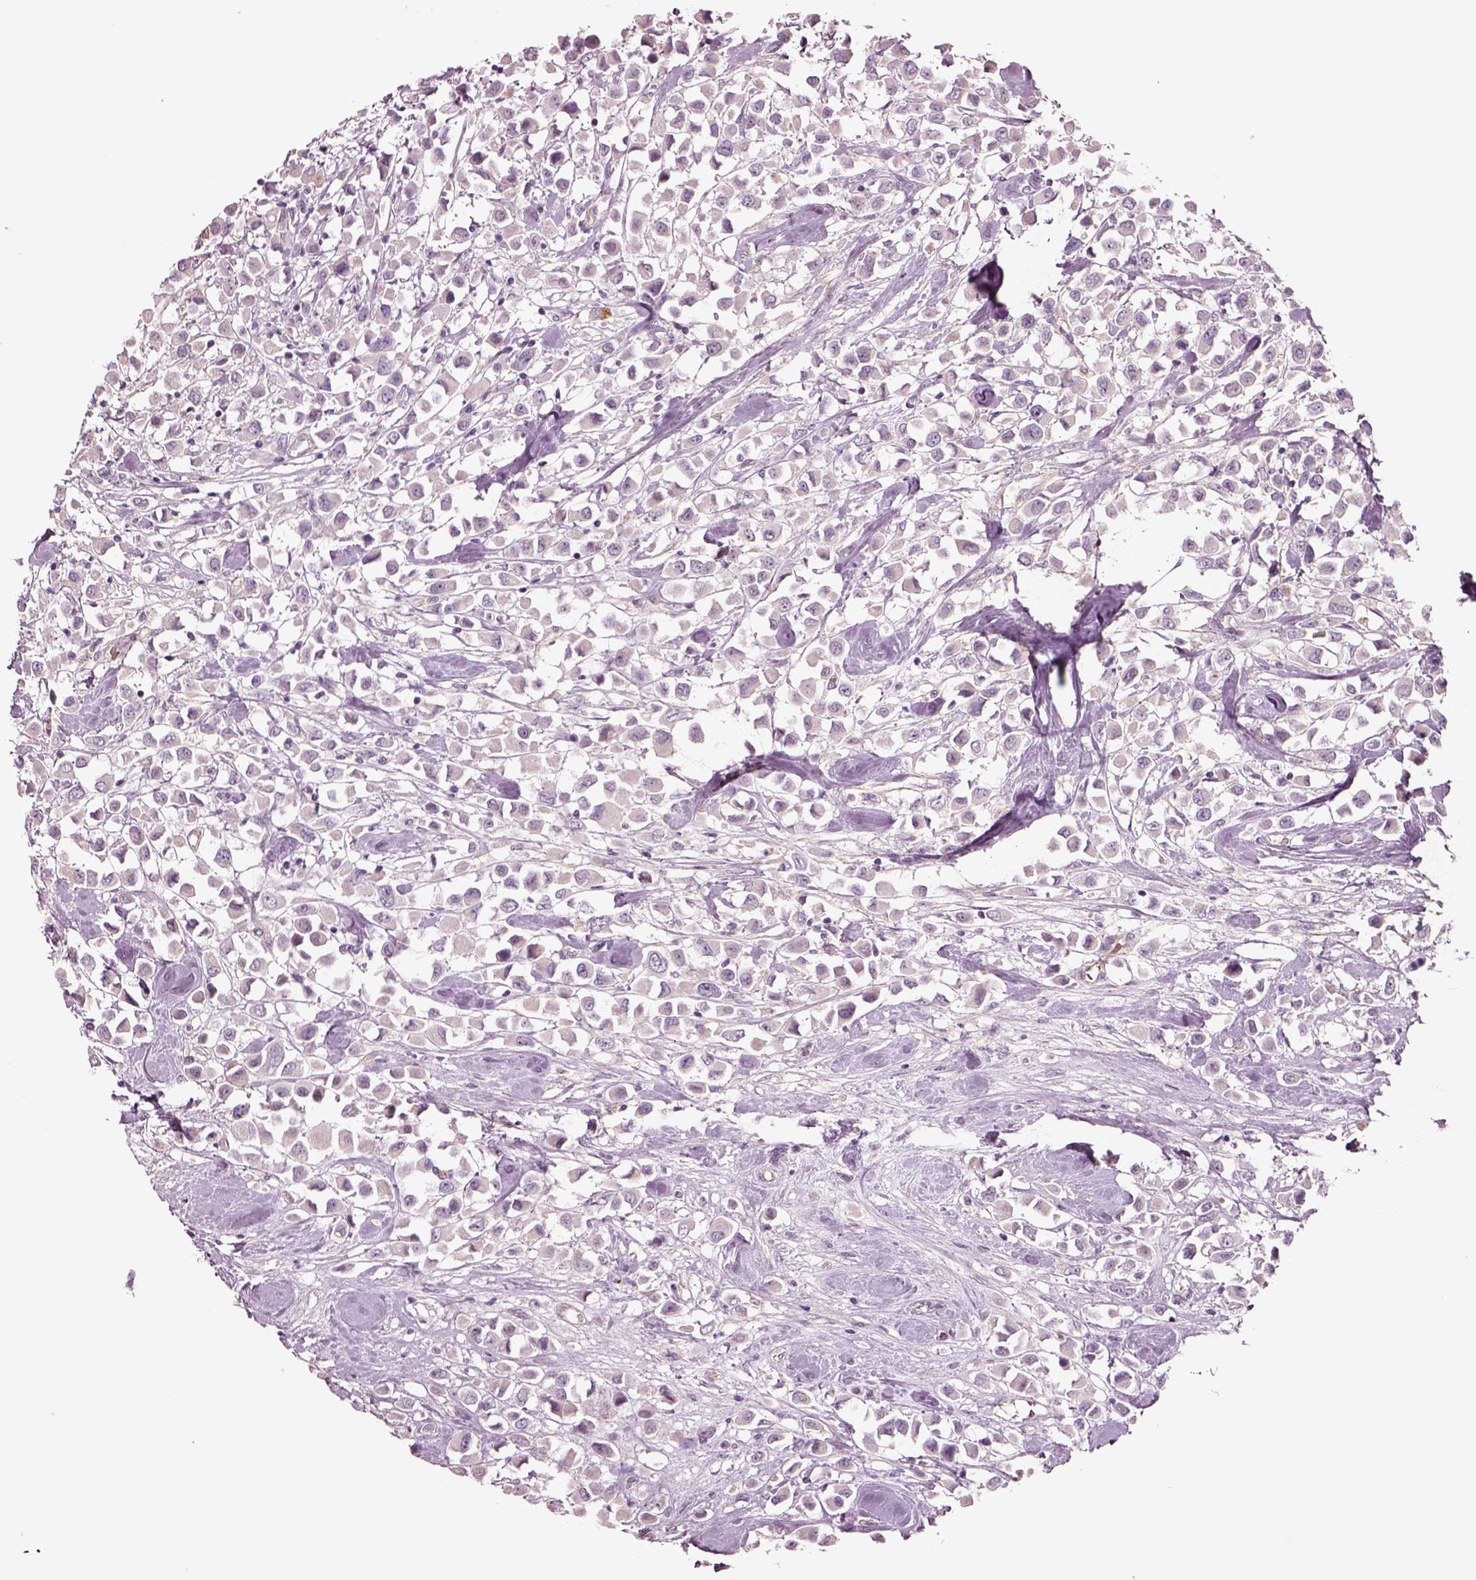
{"staining": {"intensity": "negative", "quantity": "none", "location": "none"}, "tissue": "breast cancer", "cell_type": "Tumor cells", "image_type": "cancer", "snomed": [{"axis": "morphology", "description": "Duct carcinoma"}, {"axis": "topography", "description": "Breast"}], "caption": "The photomicrograph displays no significant staining in tumor cells of breast infiltrating ductal carcinoma.", "gene": "DUOXA2", "patient": {"sex": "female", "age": 61}}